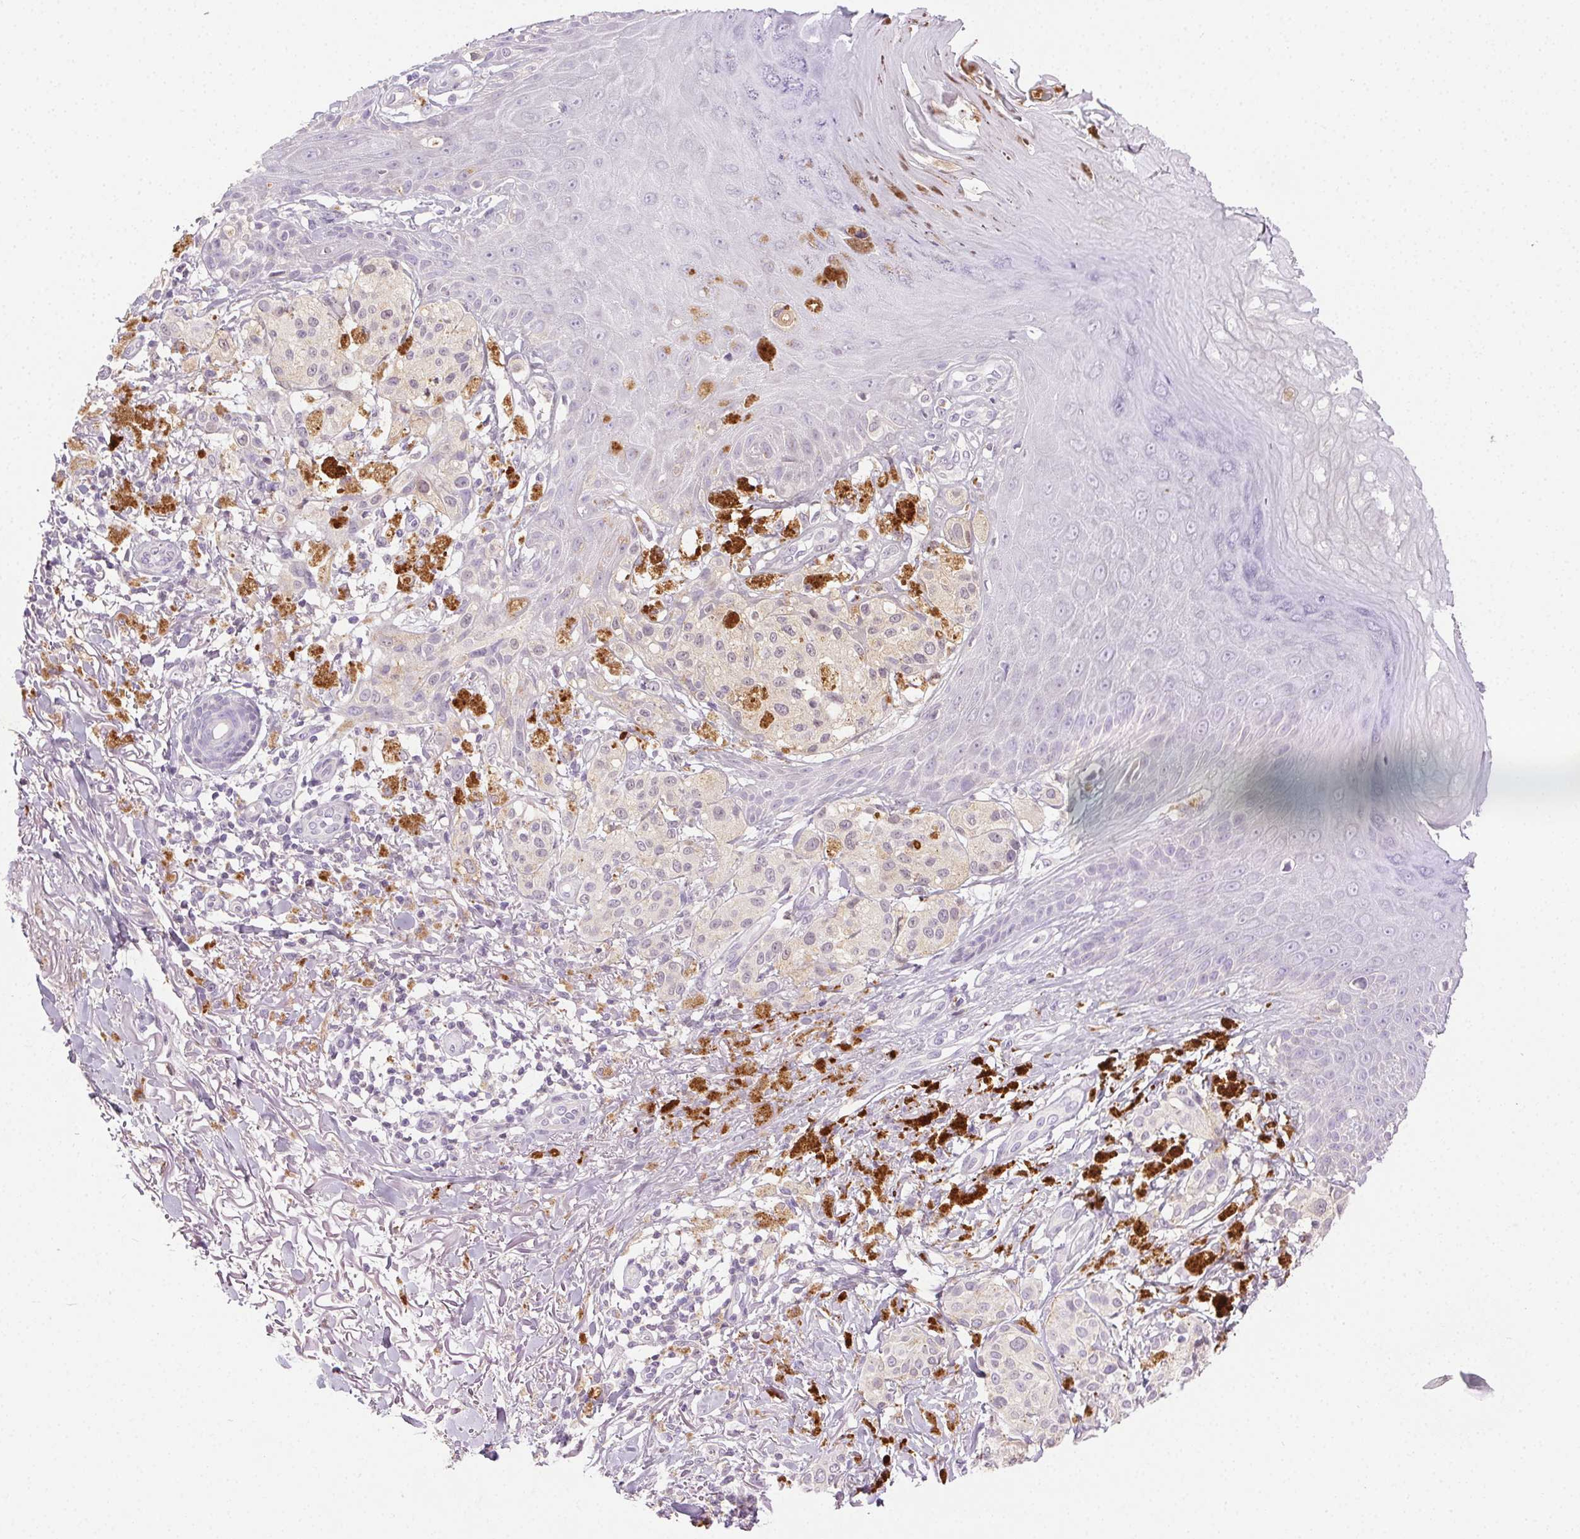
{"staining": {"intensity": "negative", "quantity": "none", "location": "none"}, "tissue": "melanoma", "cell_type": "Tumor cells", "image_type": "cancer", "snomed": [{"axis": "morphology", "description": "Malignant melanoma, NOS"}, {"axis": "topography", "description": "Skin"}], "caption": "Tumor cells are negative for brown protein staining in malignant melanoma. (DAB (3,3'-diaminobenzidine) immunohistochemistry with hematoxylin counter stain).", "gene": "BPIFB2", "patient": {"sex": "female", "age": 80}}